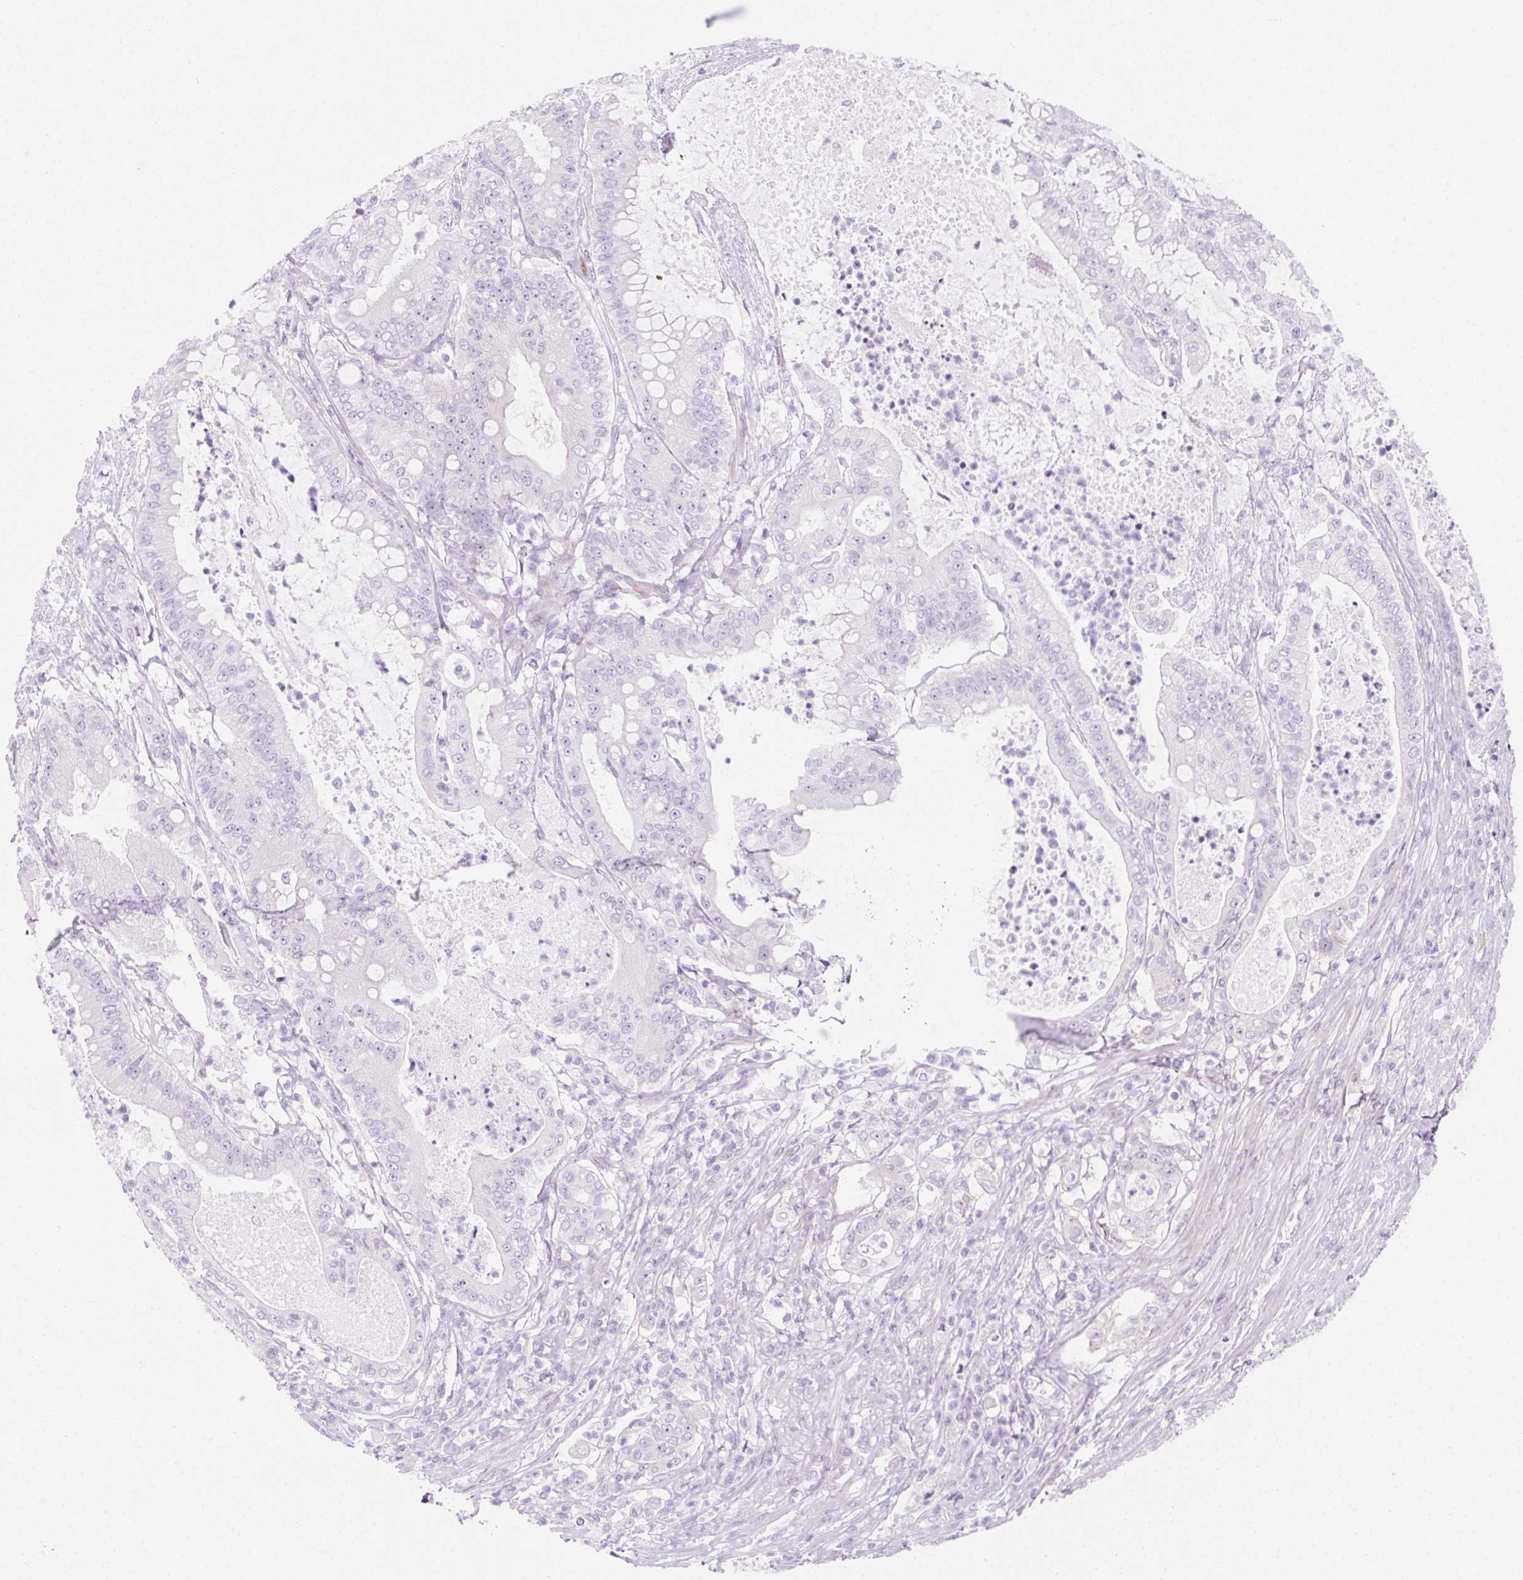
{"staining": {"intensity": "negative", "quantity": "none", "location": "none"}, "tissue": "pancreatic cancer", "cell_type": "Tumor cells", "image_type": "cancer", "snomed": [{"axis": "morphology", "description": "Adenocarcinoma, NOS"}, {"axis": "topography", "description": "Pancreas"}], "caption": "This photomicrograph is of pancreatic cancer stained with immunohistochemistry (IHC) to label a protein in brown with the nuclei are counter-stained blue. There is no positivity in tumor cells.", "gene": "ZNF121", "patient": {"sex": "male", "age": 71}}